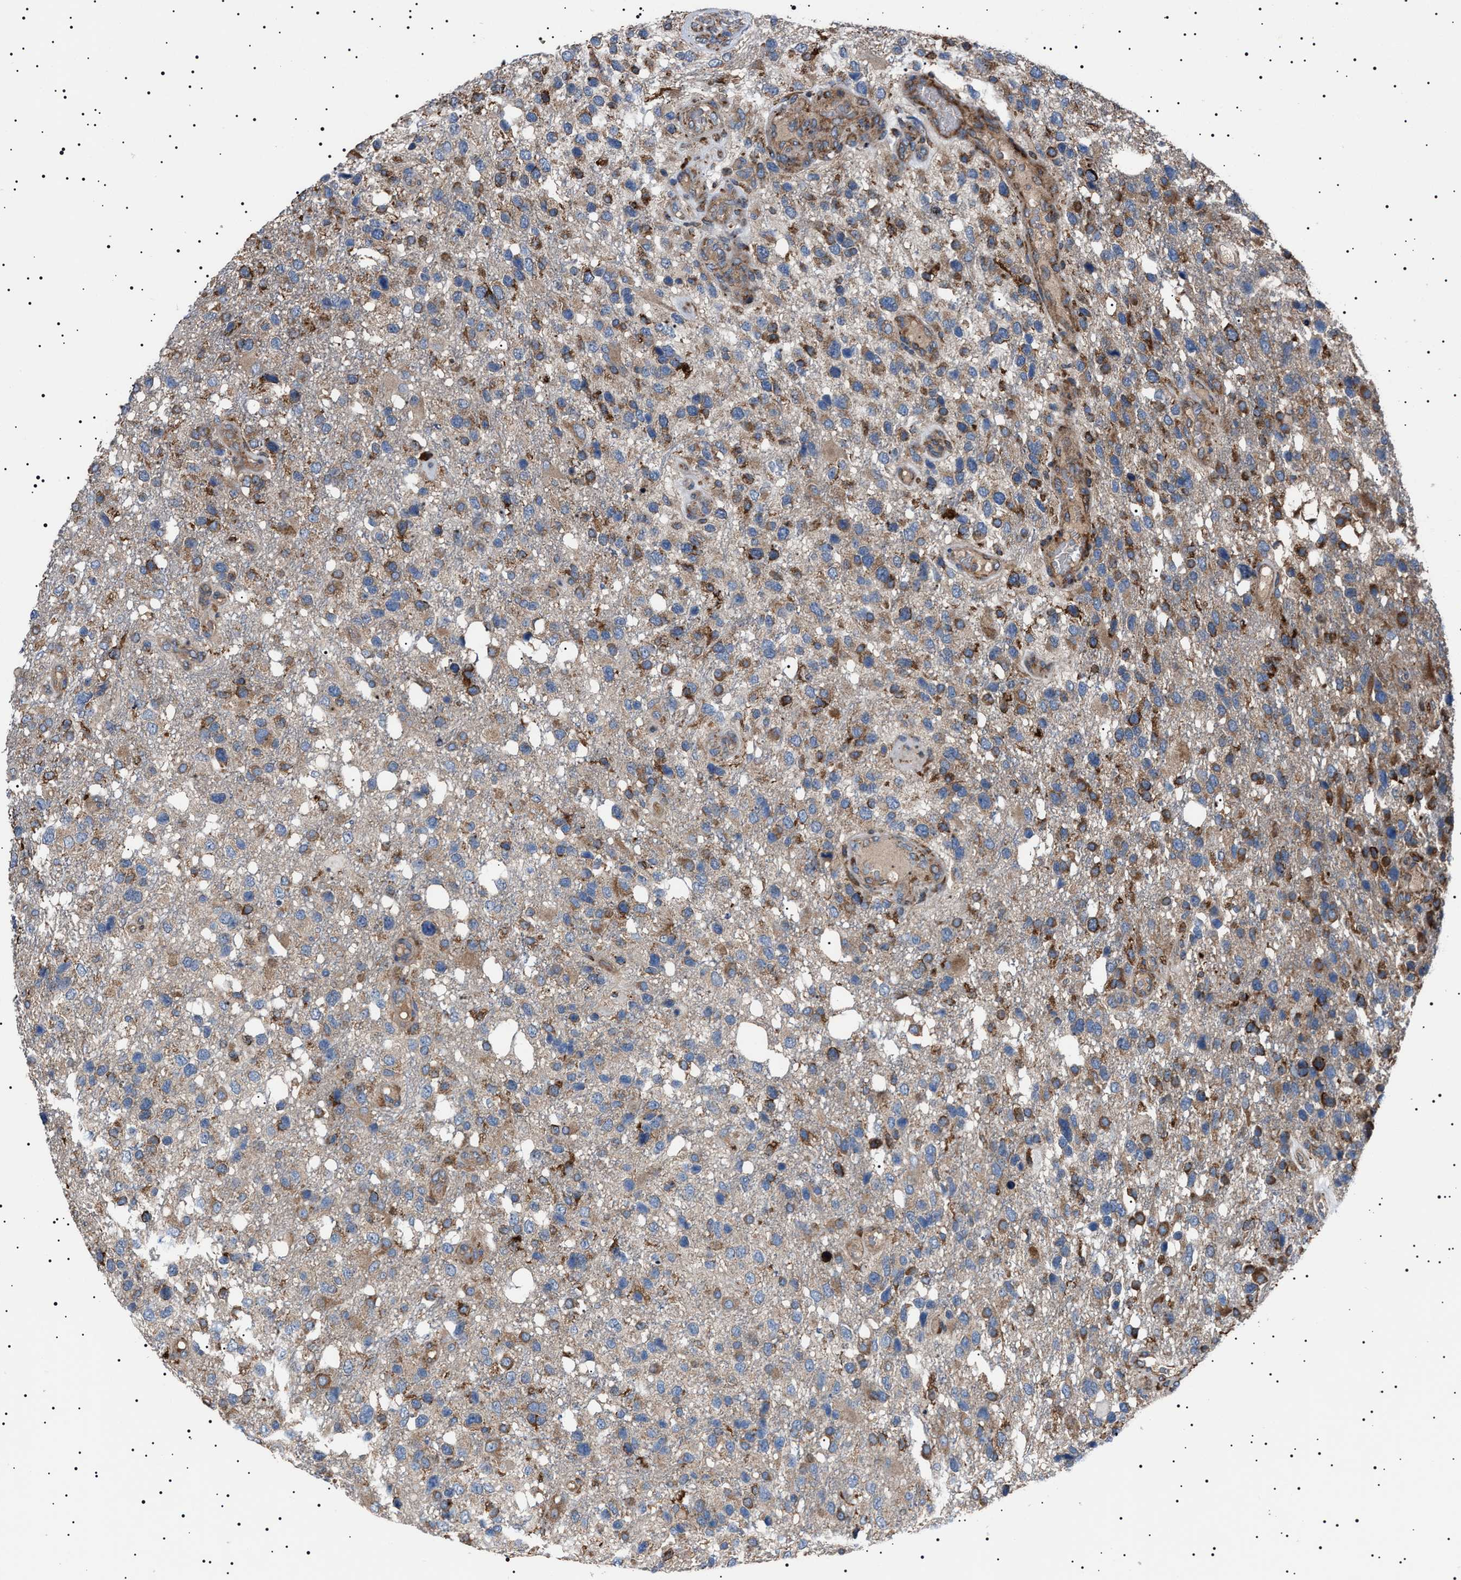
{"staining": {"intensity": "moderate", "quantity": "25%-75%", "location": "cytoplasmic/membranous"}, "tissue": "glioma", "cell_type": "Tumor cells", "image_type": "cancer", "snomed": [{"axis": "morphology", "description": "Glioma, malignant, High grade"}, {"axis": "topography", "description": "Brain"}], "caption": "A medium amount of moderate cytoplasmic/membranous positivity is present in approximately 25%-75% of tumor cells in high-grade glioma (malignant) tissue.", "gene": "TOP1MT", "patient": {"sex": "female", "age": 58}}